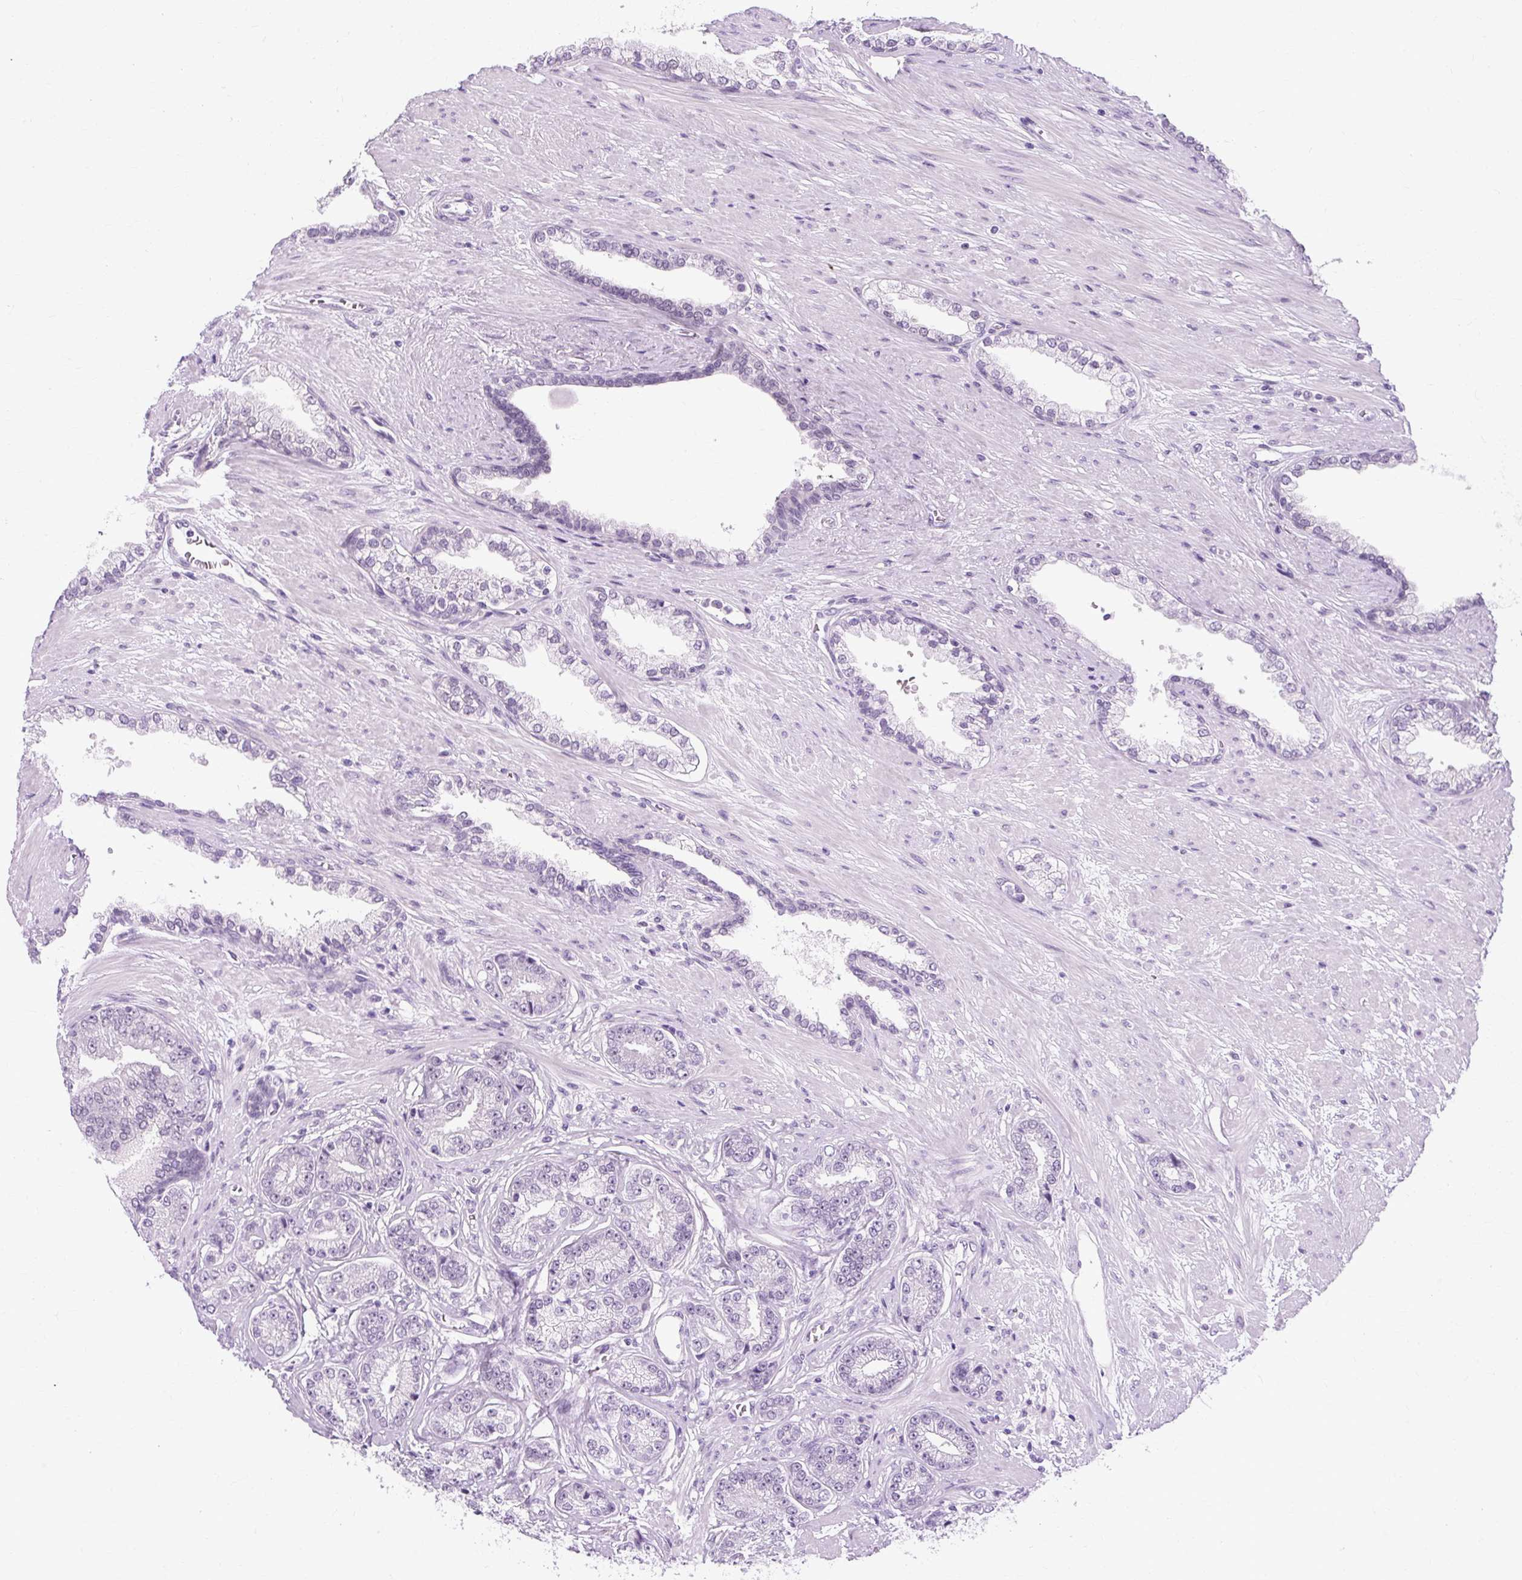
{"staining": {"intensity": "negative", "quantity": "none", "location": "none"}, "tissue": "prostate cancer", "cell_type": "Tumor cells", "image_type": "cancer", "snomed": [{"axis": "morphology", "description": "Adenocarcinoma, Low grade"}, {"axis": "topography", "description": "Prostate"}], "caption": "Histopathology image shows no significant protein expression in tumor cells of prostate cancer (adenocarcinoma (low-grade)).", "gene": "RYBP", "patient": {"sex": "male", "age": 61}}